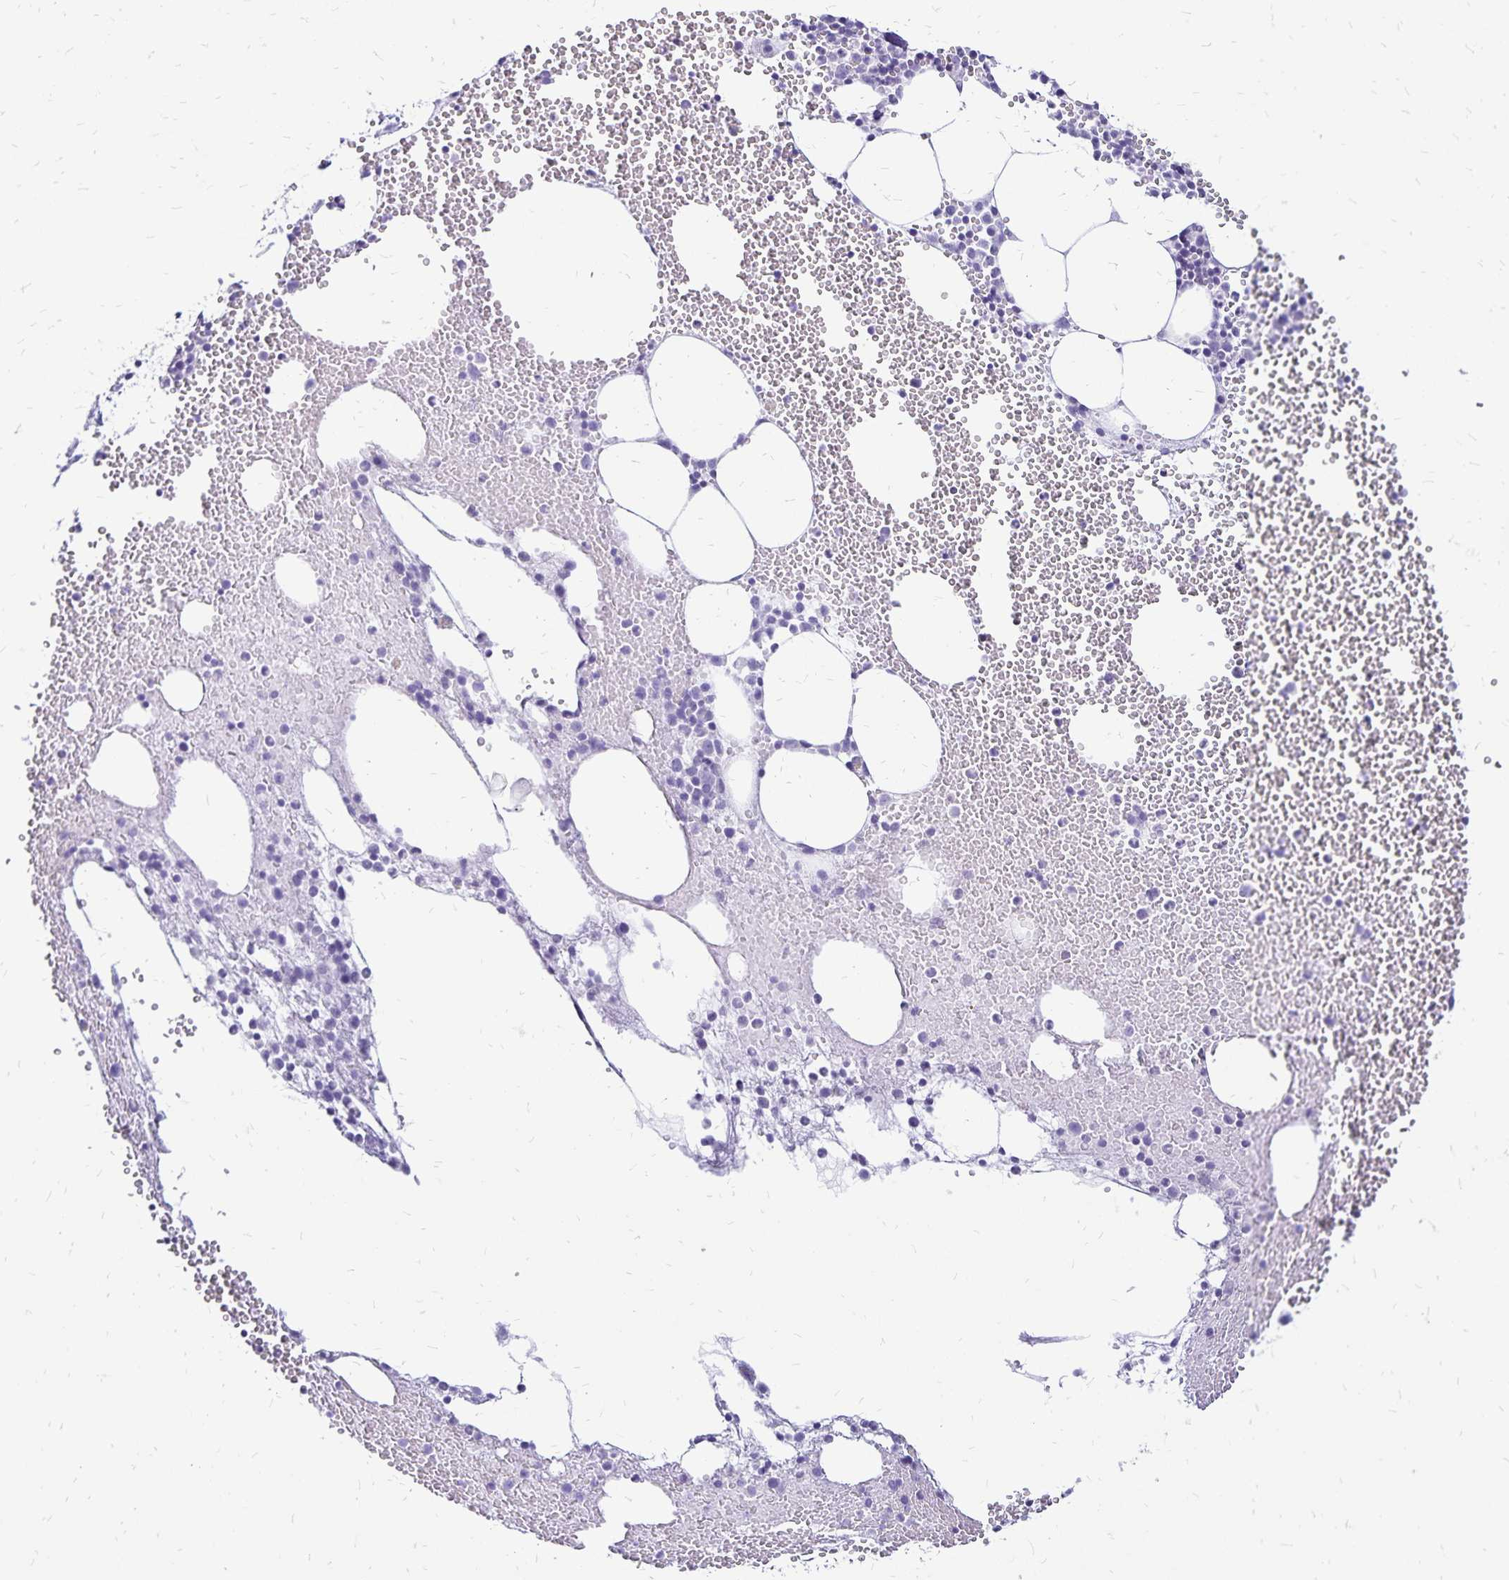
{"staining": {"intensity": "negative", "quantity": "none", "location": "none"}, "tissue": "bone marrow", "cell_type": "Hematopoietic cells", "image_type": "normal", "snomed": [{"axis": "morphology", "description": "Normal tissue, NOS"}, {"axis": "topography", "description": "Bone marrow"}], "caption": "A high-resolution histopathology image shows immunohistochemistry staining of normal bone marrow, which demonstrates no significant expression in hematopoietic cells. Nuclei are stained in blue.", "gene": "LIN28B", "patient": {"sex": "female", "age": 80}}